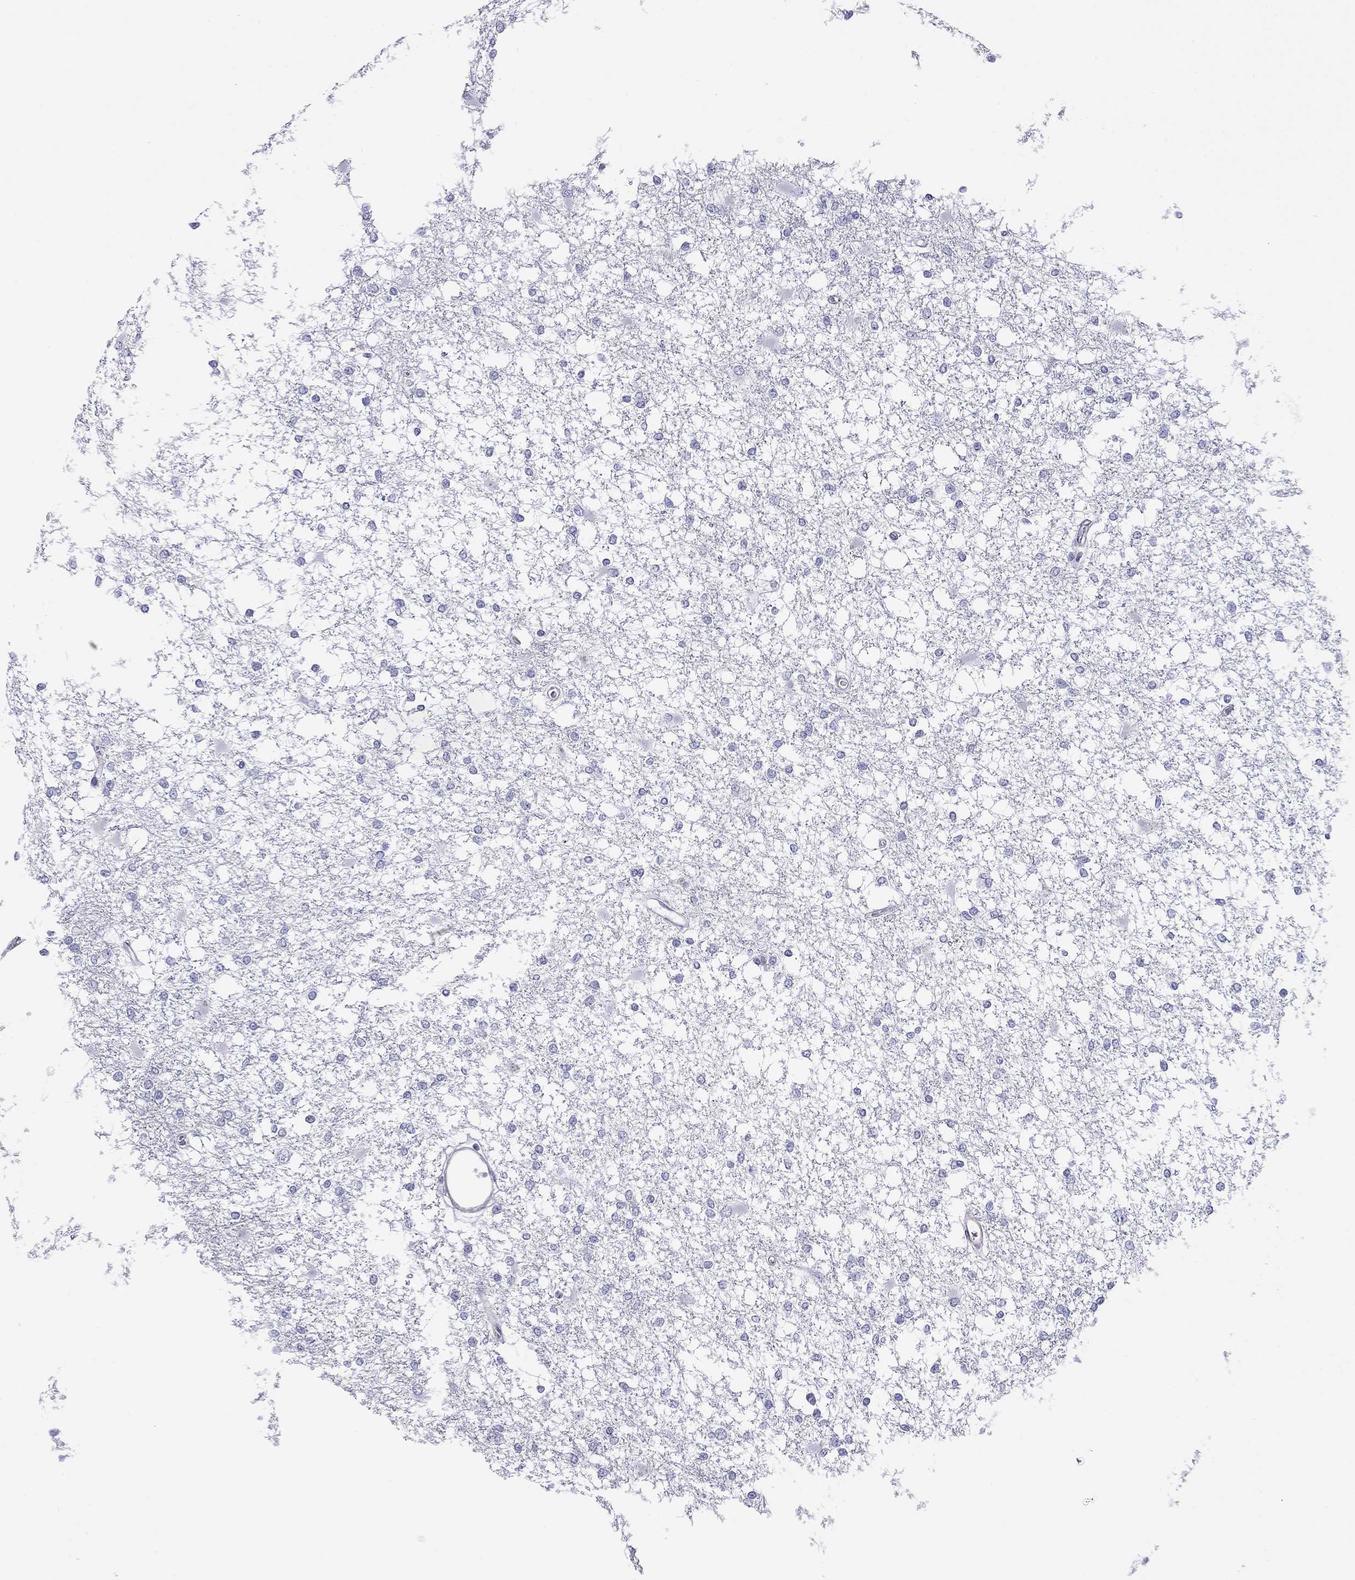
{"staining": {"intensity": "negative", "quantity": "none", "location": "none"}, "tissue": "glioma", "cell_type": "Tumor cells", "image_type": "cancer", "snomed": [{"axis": "morphology", "description": "Glioma, malignant, High grade"}, {"axis": "topography", "description": "Cerebral cortex"}], "caption": "A photomicrograph of human glioma is negative for staining in tumor cells.", "gene": "MYMX", "patient": {"sex": "male", "age": 79}}